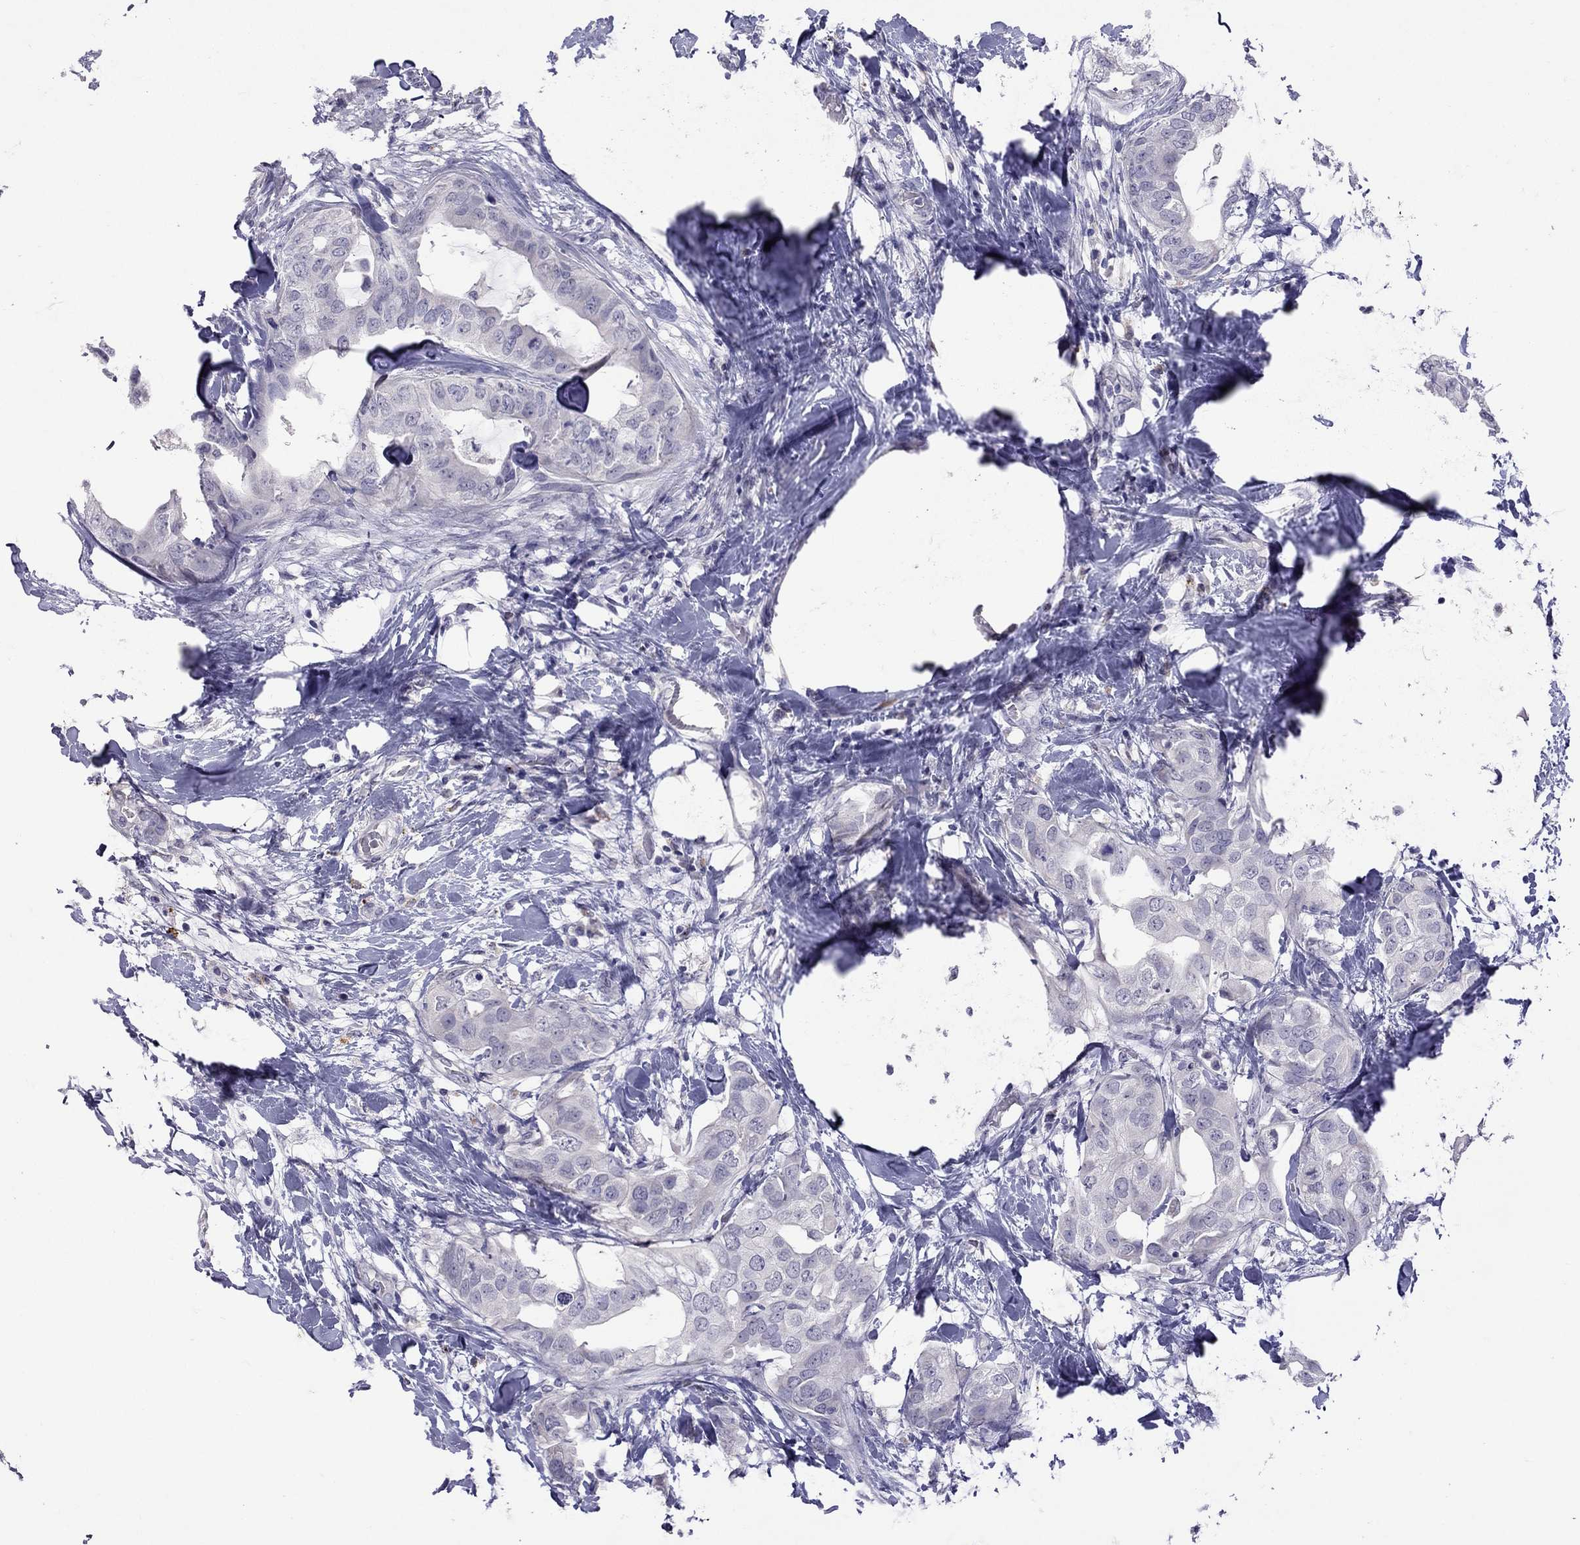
{"staining": {"intensity": "negative", "quantity": "none", "location": "none"}, "tissue": "breast cancer", "cell_type": "Tumor cells", "image_type": "cancer", "snomed": [{"axis": "morphology", "description": "Normal tissue, NOS"}, {"axis": "morphology", "description": "Duct carcinoma"}, {"axis": "topography", "description": "Breast"}], "caption": "This is a micrograph of IHC staining of breast infiltrating ductal carcinoma, which shows no staining in tumor cells. Nuclei are stained in blue.", "gene": "SLAMF1", "patient": {"sex": "female", "age": 40}}